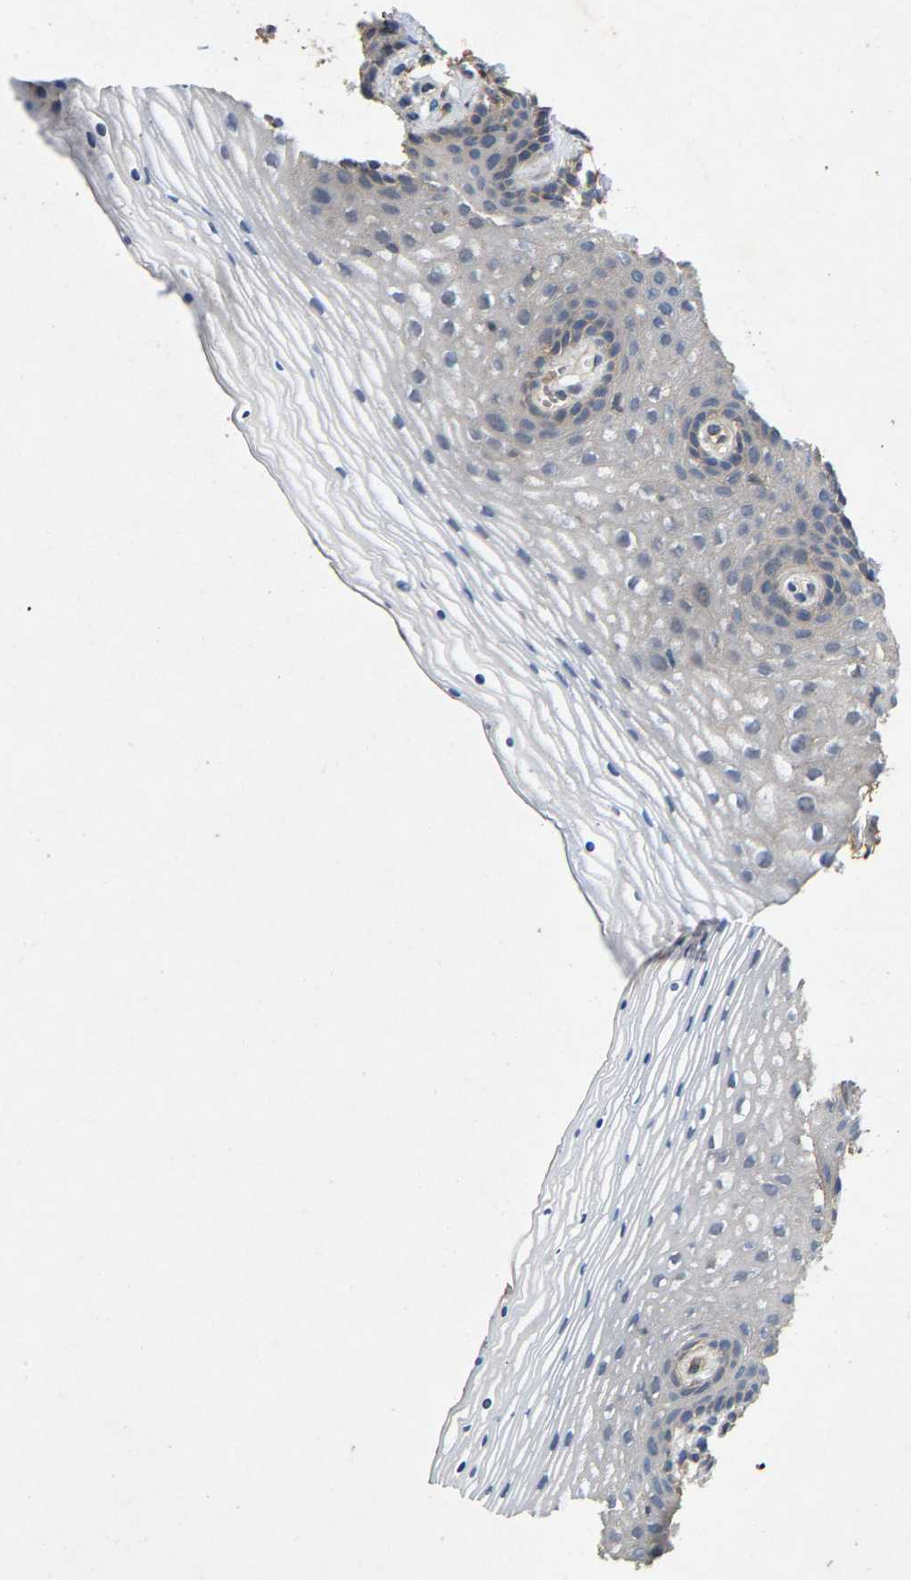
{"staining": {"intensity": "negative", "quantity": "none", "location": "none"}, "tissue": "vagina", "cell_type": "Squamous epithelial cells", "image_type": "normal", "snomed": [{"axis": "morphology", "description": "Normal tissue, NOS"}, {"axis": "topography", "description": "Vagina"}], "caption": "Immunohistochemistry (IHC) histopathology image of normal vagina stained for a protein (brown), which demonstrates no staining in squamous epithelial cells.", "gene": "LPAR2", "patient": {"sex": "female", "age": 32}}